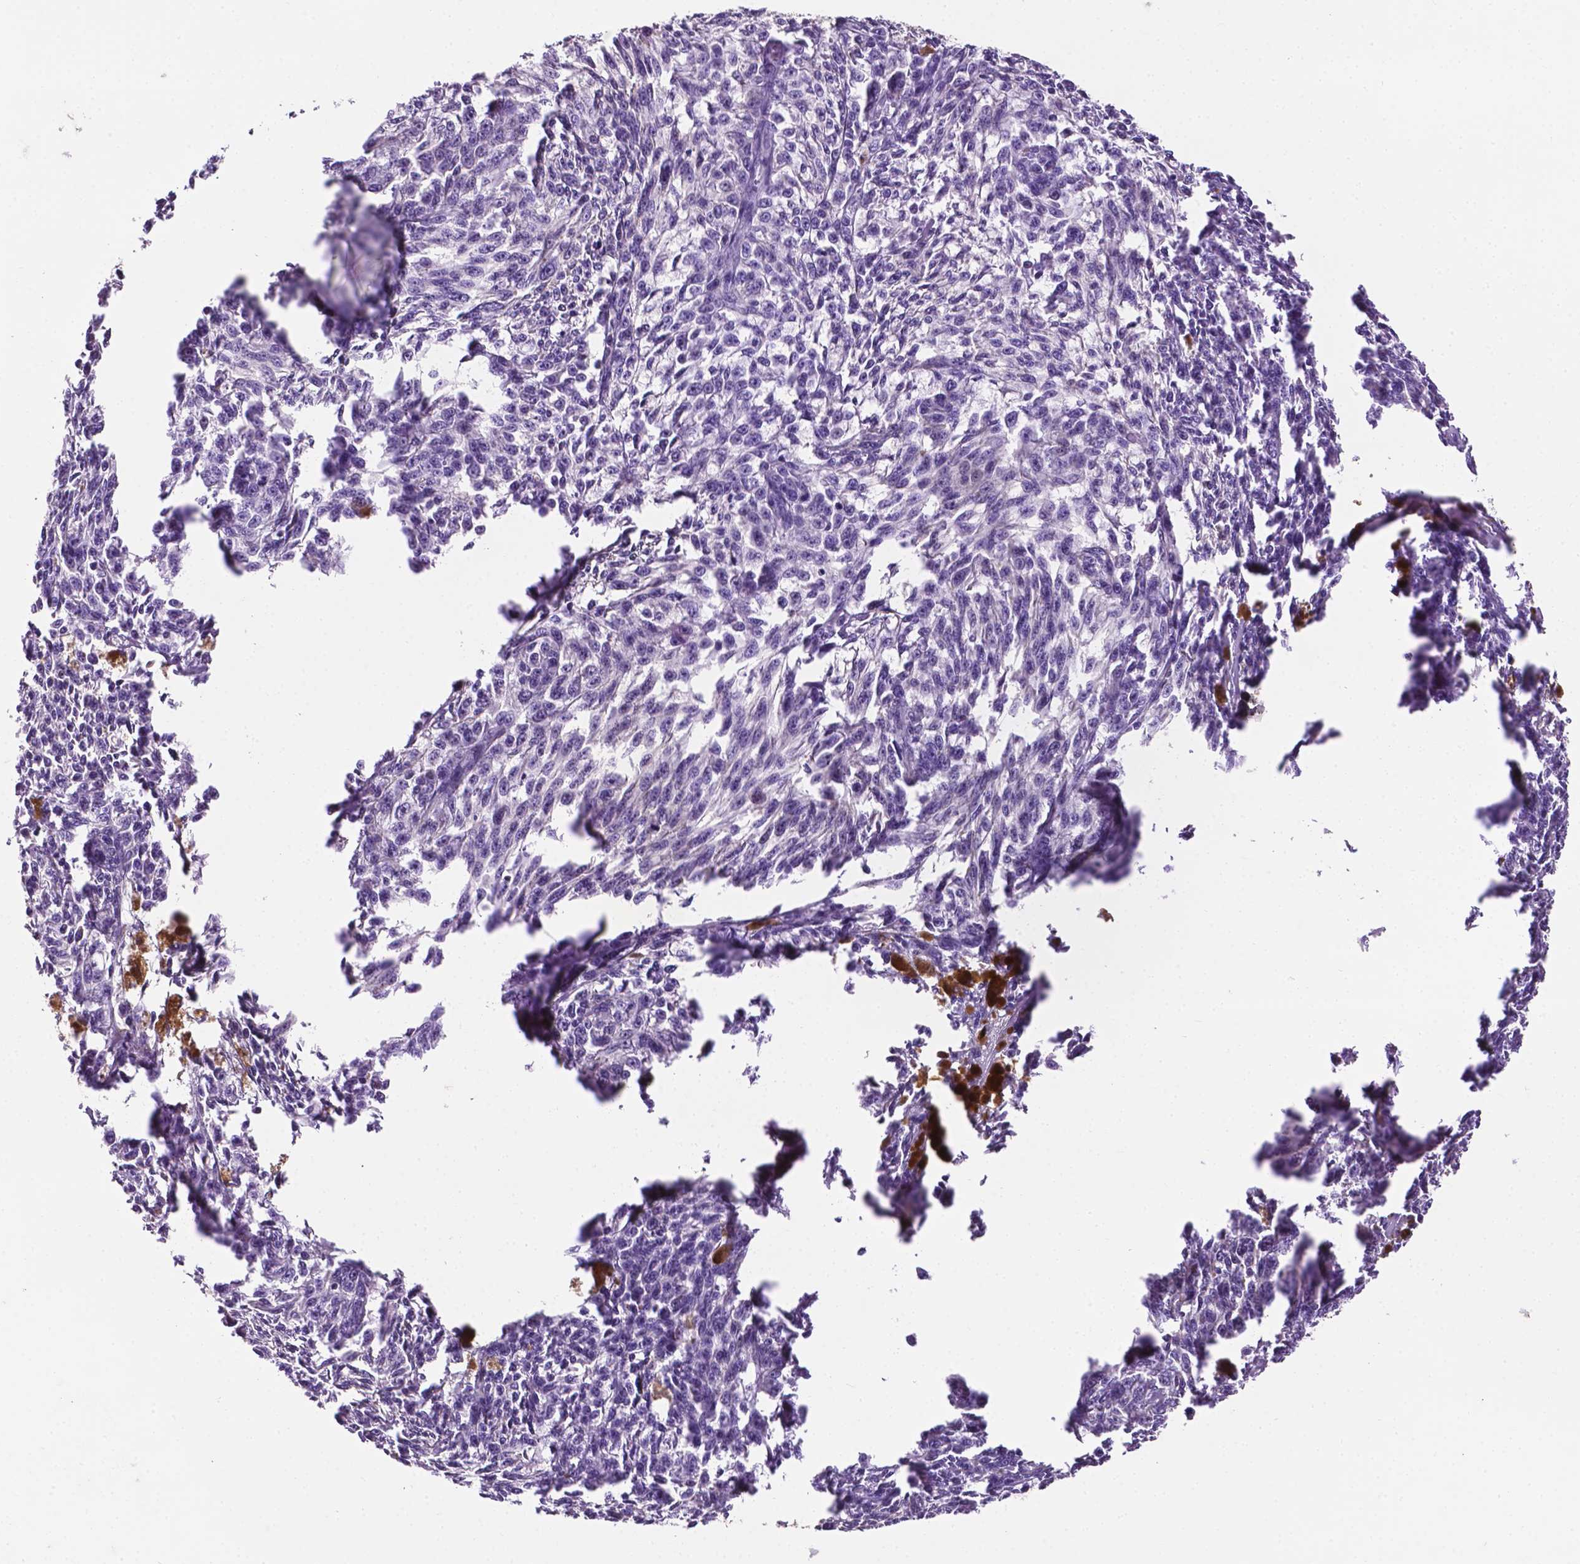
{"staining": {"intensity": "negative", "quantity": "none", "location": "none"}, "tissue": "melanoma", "cell_type": "Tumor cells", "image_type": "cancer", "snomed": [{"axis": "morphology", "description": "Malignant melanoma, NOS"}, {"axis": "topography", "description": "Skin"}], "caption": "Malignant melanoma was stained to show a protein in brown. There is no significant positivity in tumor cells.", "gene": "TACSTD2", "patient": {"sex": "female", "age": 34}}